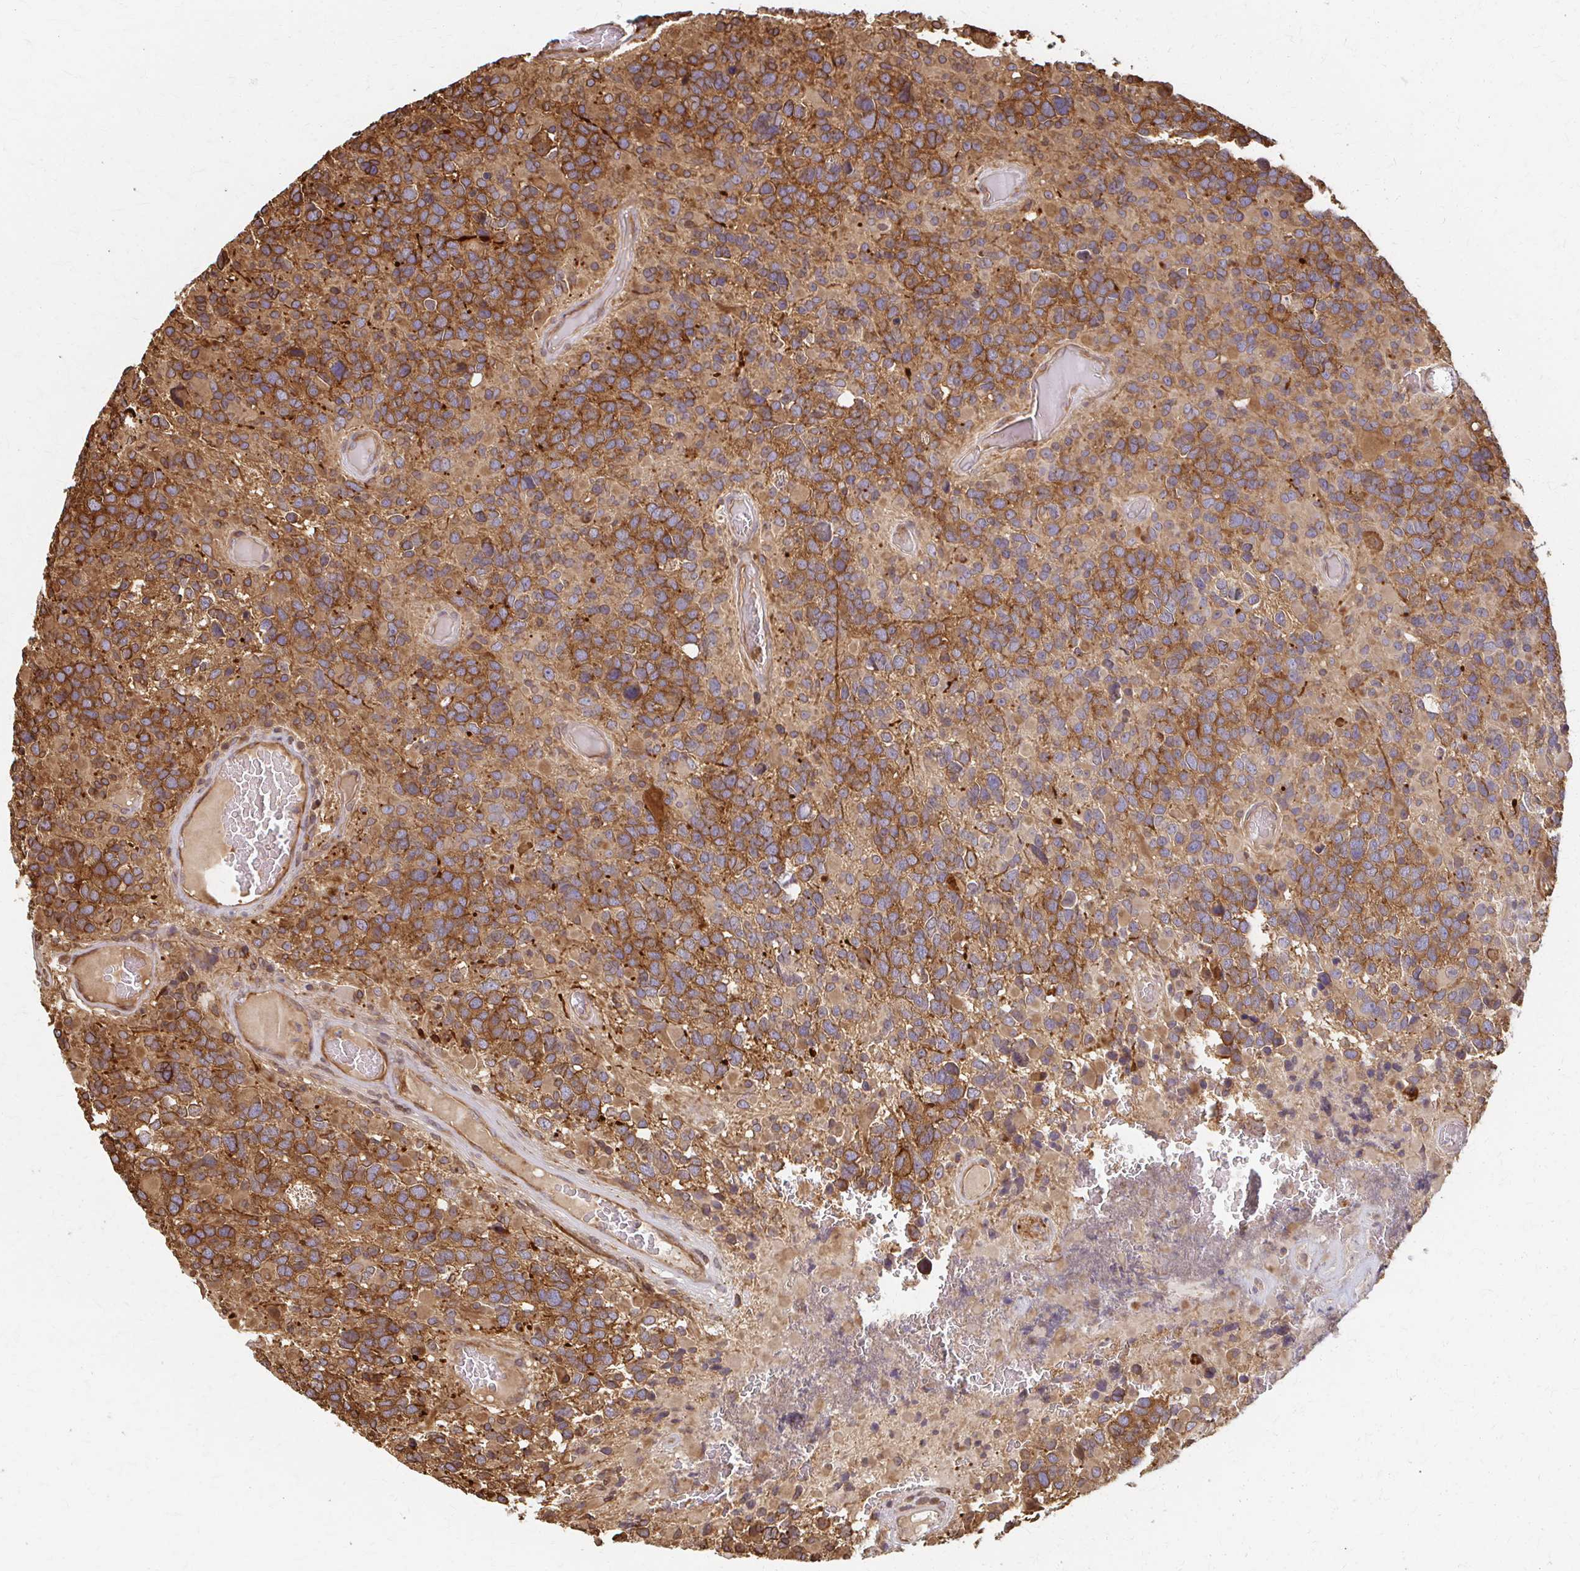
{"staining": {"intensity": "moderate", "quantity": ">75%", "location": "cytoplasmic/membranous"}, "tissue": "glioma", "cell_type": "Tumor cells", "image_type": "cancer", "snomed": [{"axis": "morphology", "description": "Glioma, malignant, High grade"}, {"axis": "topography", "description": "Brain"}], "caption": "A histopathology image showing moderate cytoplasmic/membranous expression in about >75% of tumor cells in malignant glioma (high-grade), as visualized by brown immunohistochemical staining.", "gene": "ARHGAP35", "patient": {"sex": "female", "age": 40}}